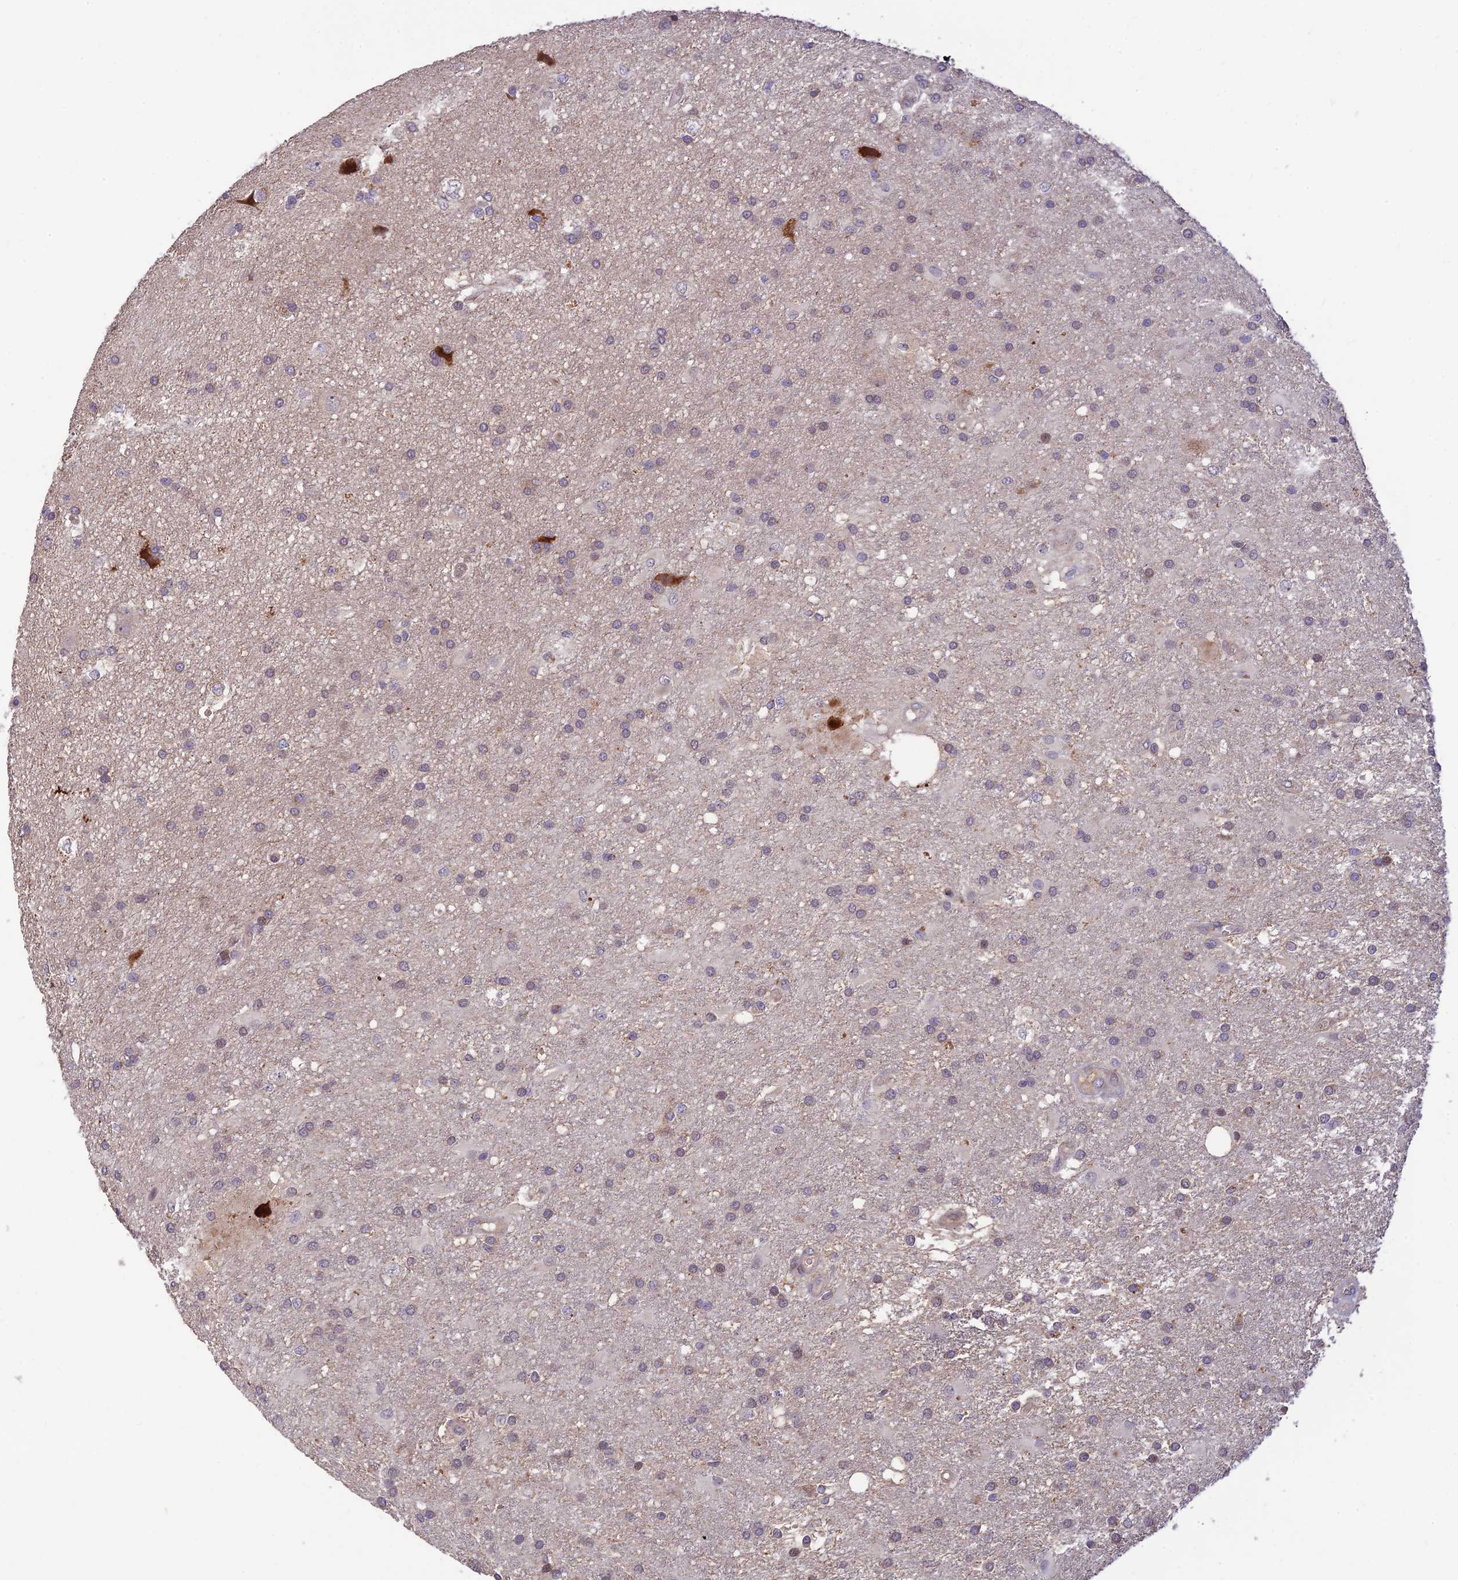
{"staining": {"intensity": "weak", "quantity": "<25%", "location": "cytoplasmic/membranous"}, "tissue": "glioma", "cell_type": "Tumor cells", "image_type": "cancer", "snomed": [{"axis": "morphology", "description": "Glioma, malignant, Low grade"}, {"axis": "topography", "description": "Brain"}], "caption": "High magnification brightfield microscopy of low-grade glioma (malignant) stained with DAB (brown) and counterstained with hematoxylin (blue): tumor cells show no significant staining.", "gene": "ASPDH", "patient": {"sex": "male", "age": 66}}